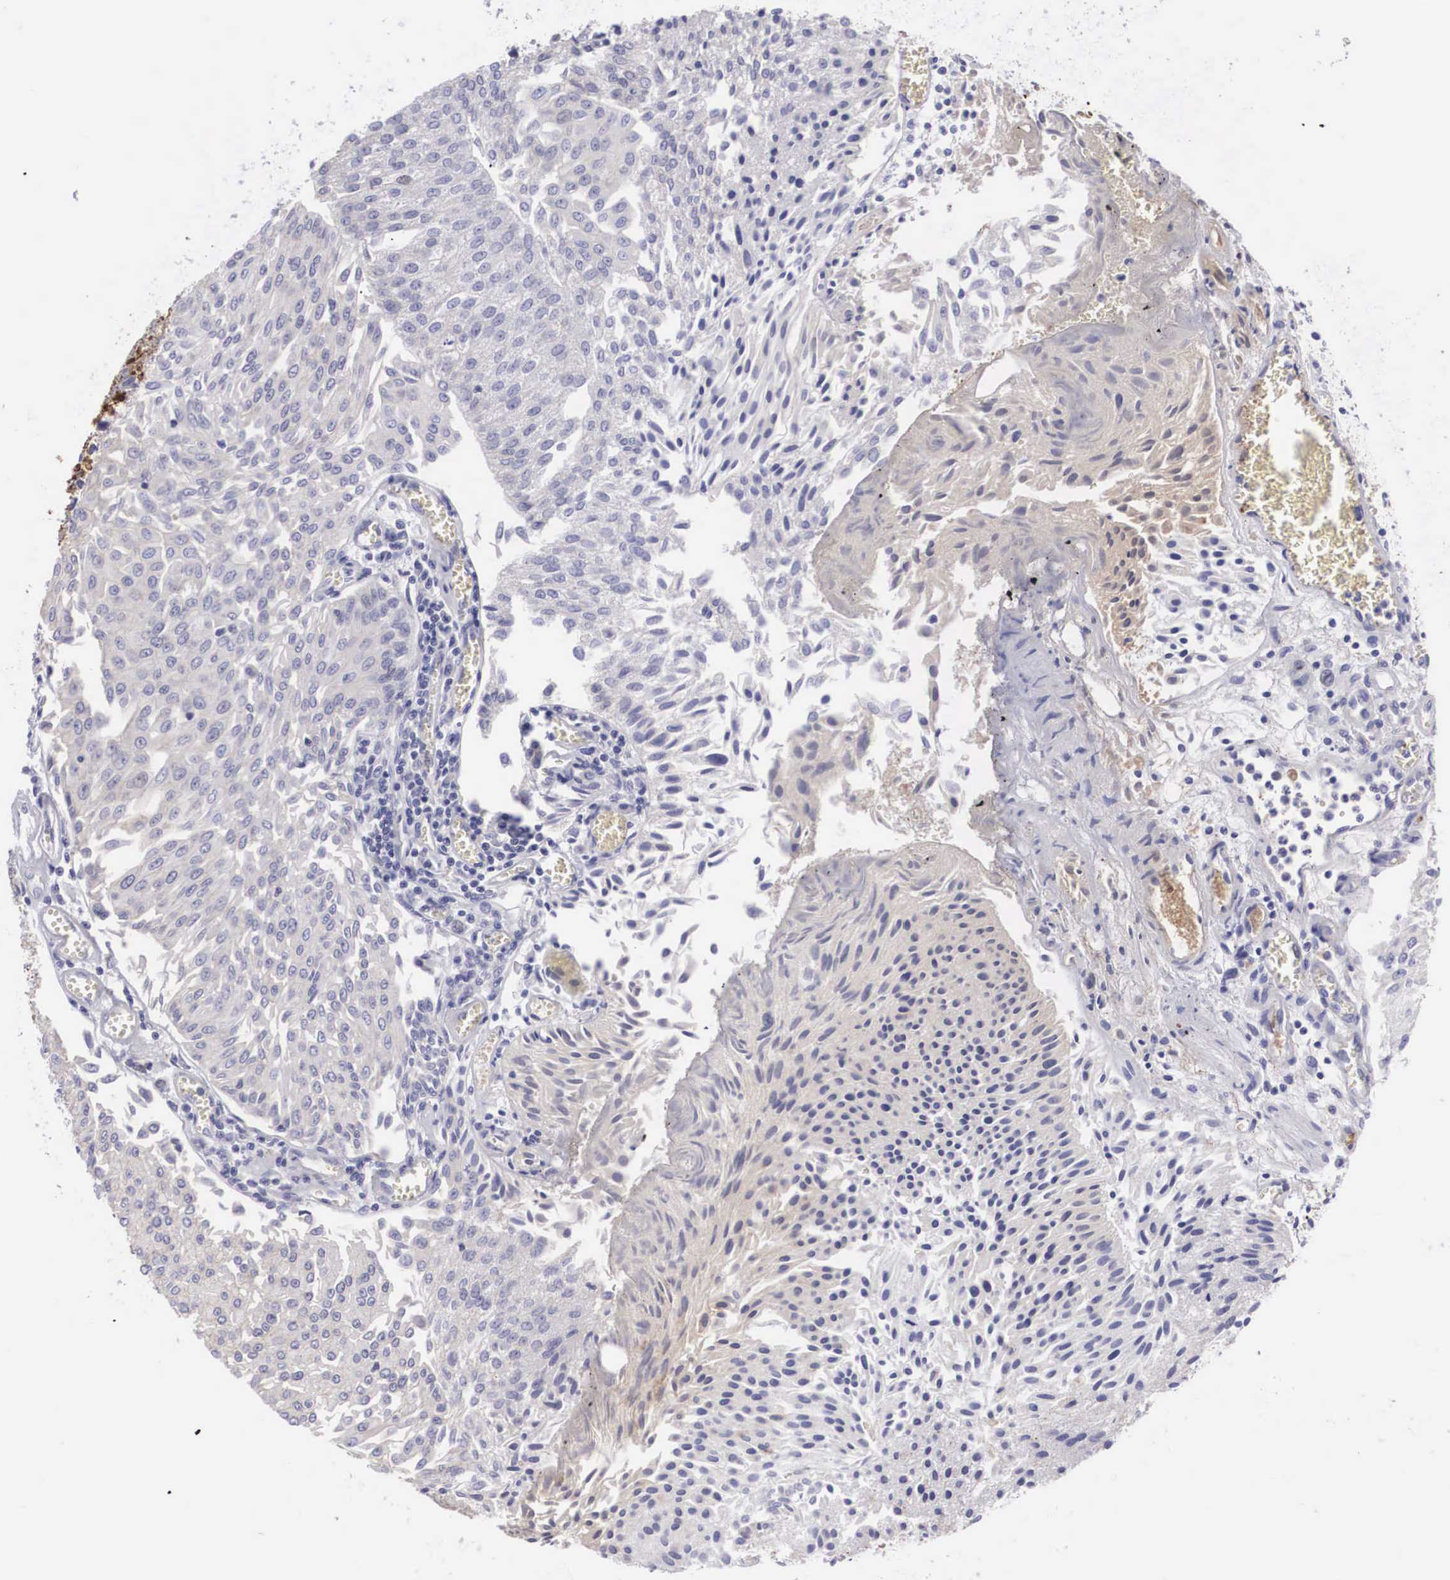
{"staining": {"intensity": "negative", "quantity": "none", "location": "none"}, "tissue": "urothelial cancer", "cell_type": "Tumor cells", "image_type": "cancer", "snomed": [{"axis": "morphology", "description": "Urothelial carcinoma, Low grade"}, {"axis": "topography", "description": "Urinary bladder"}], "caption": "DAB immunohistochemical staining of human urothelial cancer exhibits no significant staining in tumor cells.", "gene": "CLU", "patient": {"sex": "male", "age": 86}}